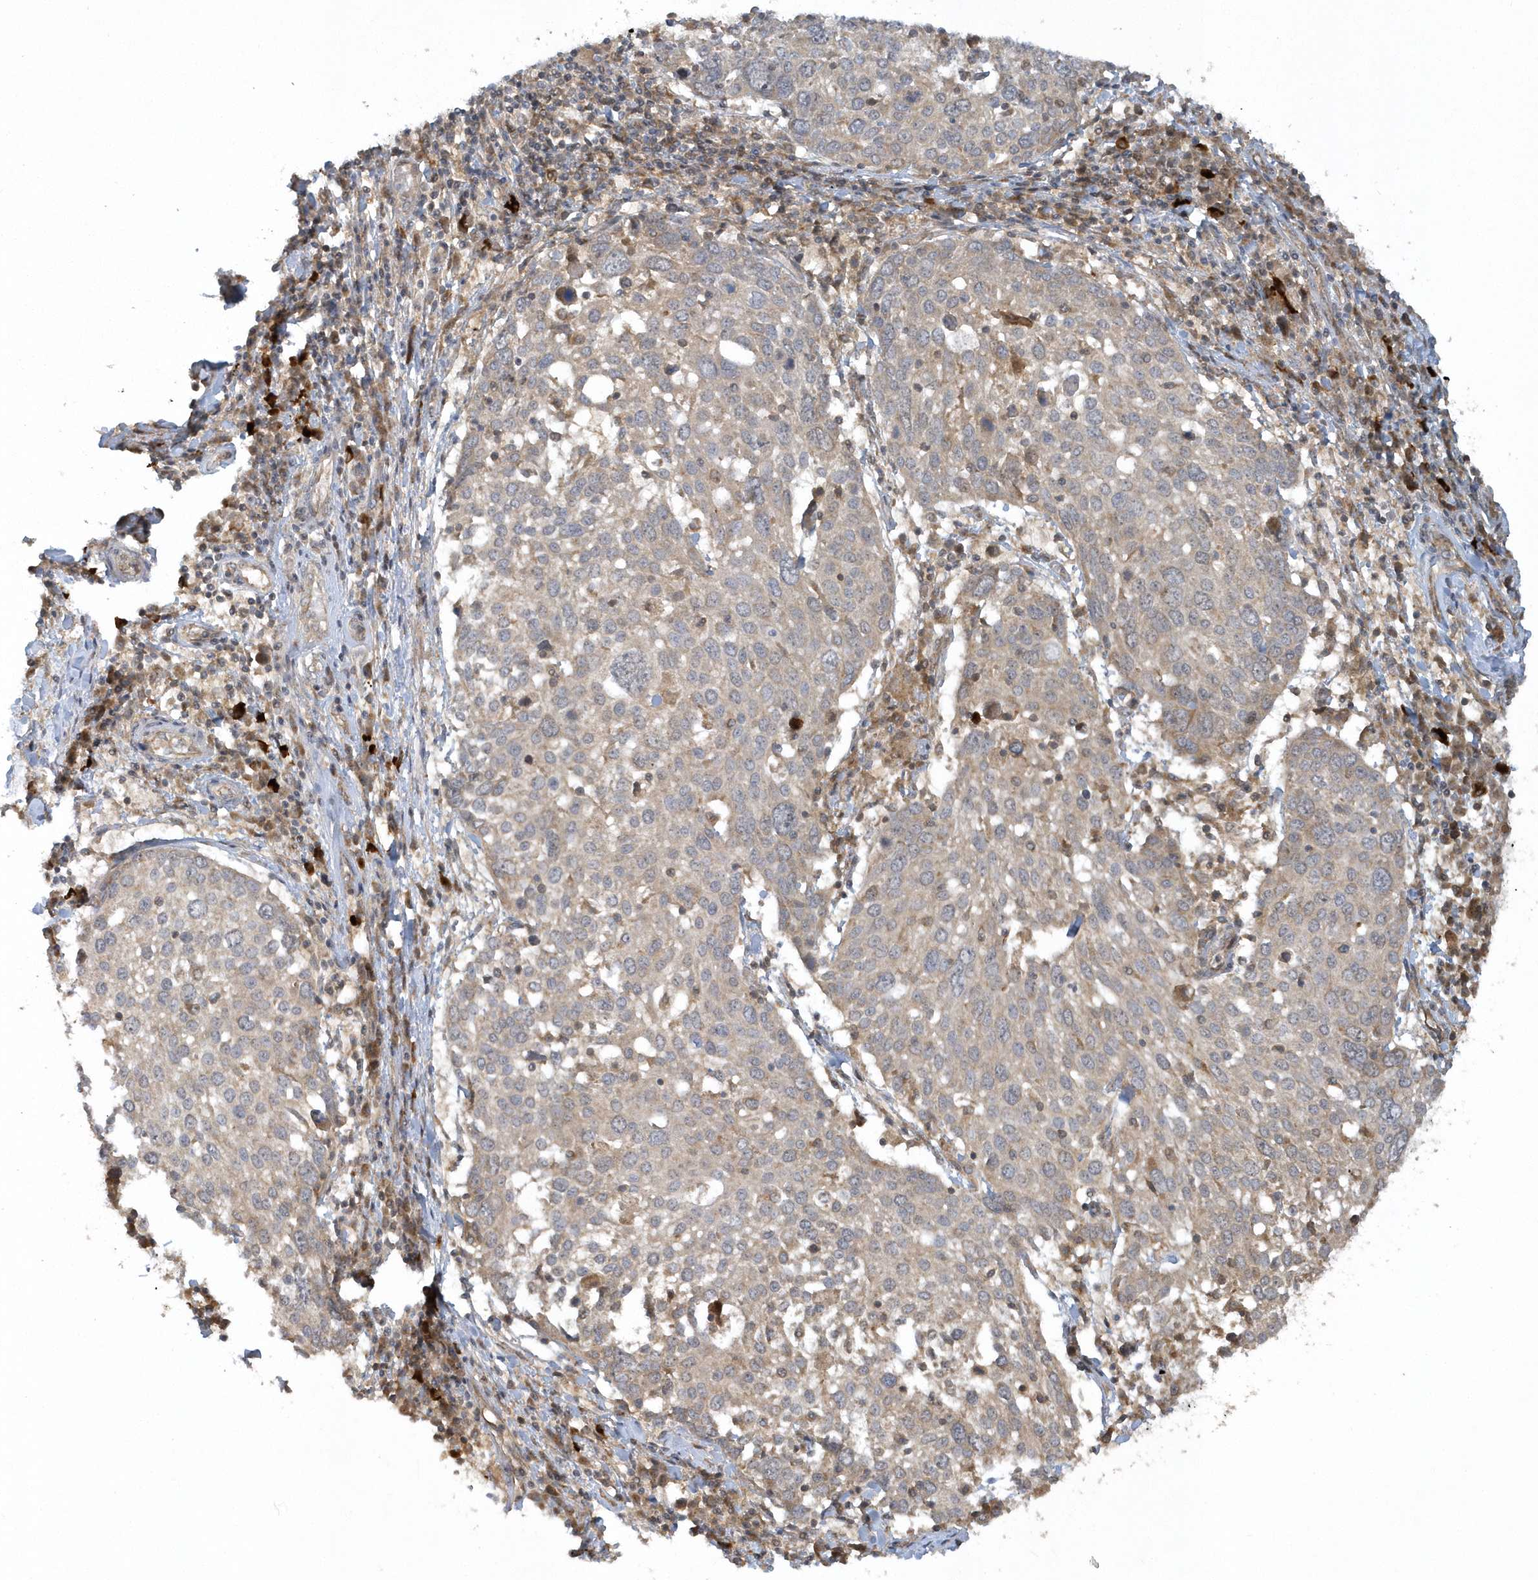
{"staining": {"intensity": "negative", "quantity": "none", "location": "none"}, "tissue": "lung cancer", "cell_type": "Tumor cells", "image_type": "cancer", "snomed": [{"axis": "morphology", "description": "Squamous cell carcinoma, NOS"}, {"axis": "topography", "description": "Lung"}], "caption": "Tumor cells are negative for brown protein staining in lung cancer.", "gene": "THG1L", "patient": {"sex": "male", "age": 65}}